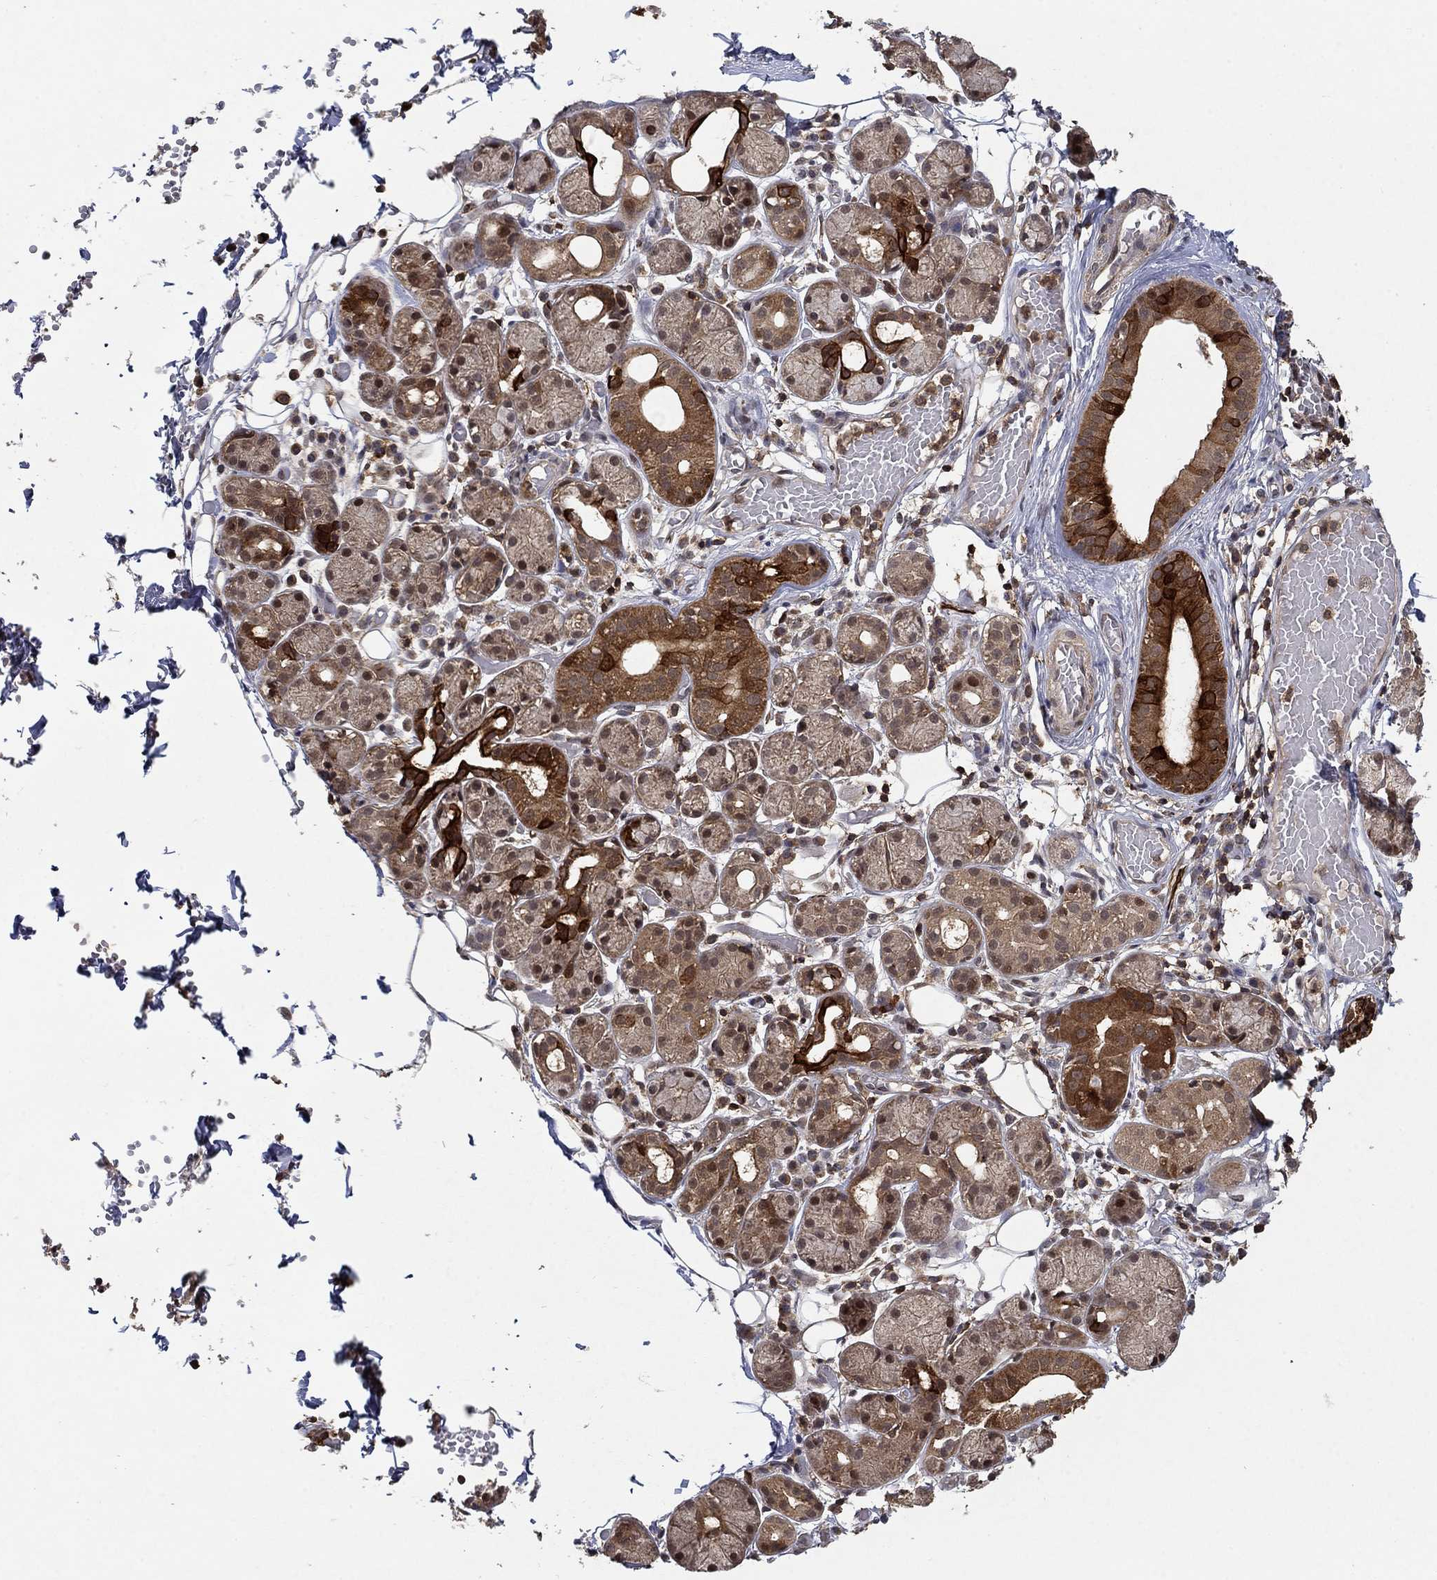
{"staining": {"intensity": "strong", "quantity": "<25%", "location": "cytoplasmic/membranous,nuclear"}, "tissue": "salivary gland", "cell_type": "Glandular cells", "image_type": "normal", "snomed": [{"axis": "morphology", "description": "Normal tissue, NOS"}, {"axis": "topography", "description": "Salivary gland"}, {"axis": "topography", "description": "Peripheral nerve tissue"}], "caption": "Immunohistochemical staining of normal human salivary gland demonstrates medium levels of strong cytoplasmic/membranous,nuclear expression in approximately <25% of glandular cells. The staining was performed using DAB to visualize the protein expression in brown, while the nuclei were stained in blue with hematoxylin (Magnification: 20x).", "gene": "CCDC66", "patient": {"sex": "male", "age": 71}}